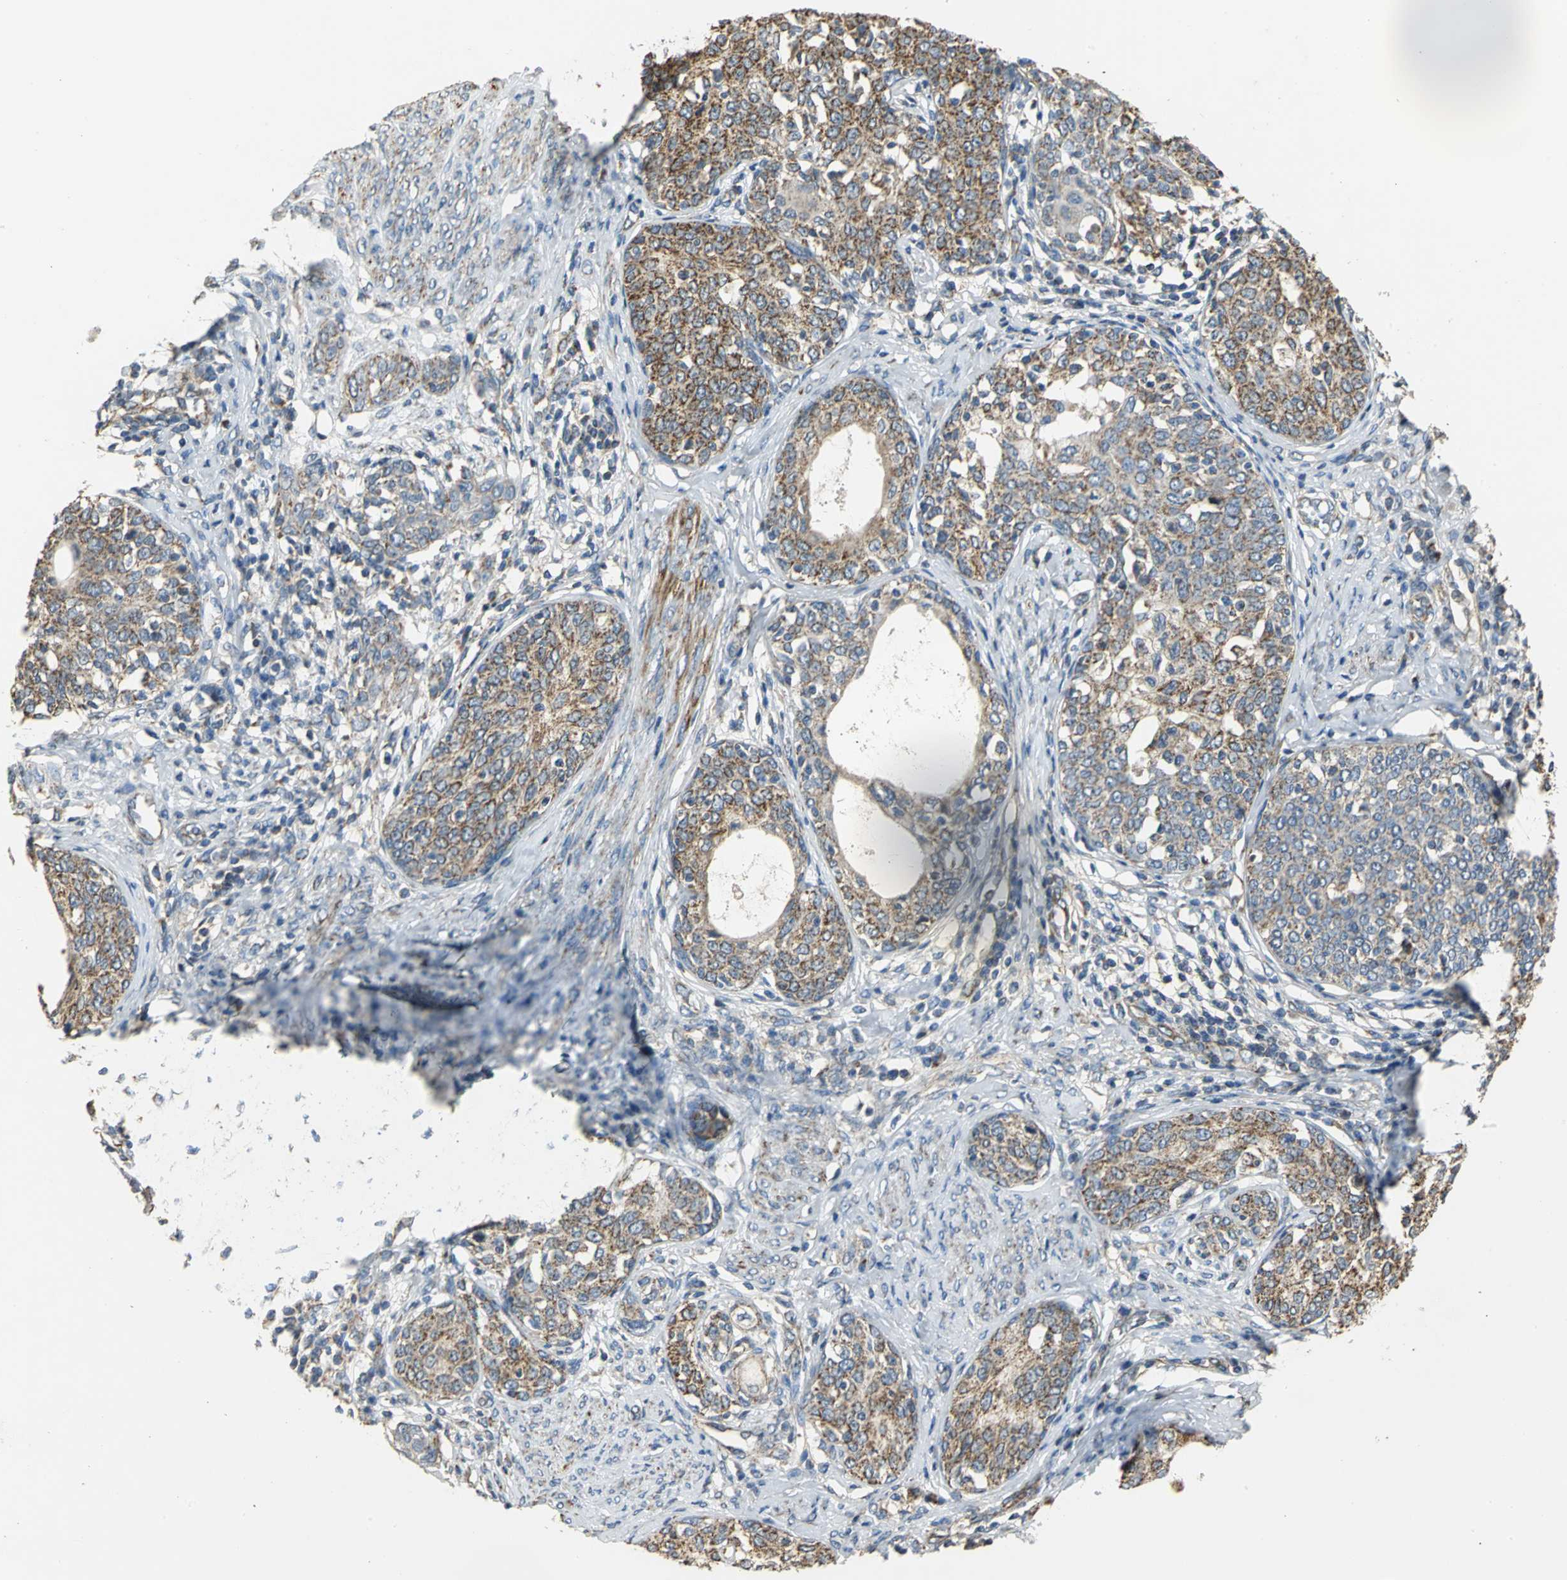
{"staining": {"intensity": "strong", "quantity": ">75%", "location": "cytoplasmic/membranous"}, "tissue": "cervical cancer", "cell_type": "Tumor cells", "image_type": "cancer", "snomed": [{"axis": "morphology", "description": "Squamous cell carcinoma, NOS"}, {"axis": "morphology", "description": "Adenocarcinoma, NOS"}, {"axis": "topography", "description": "Cervix"}], "caption": "The immunohistochemical stain labels strong cytoplasmic/membranous expression in tumor cells of cervical cancer tissue.", "gene": "NDUFB5", "patient": {"sex": "female", "age": 52}}